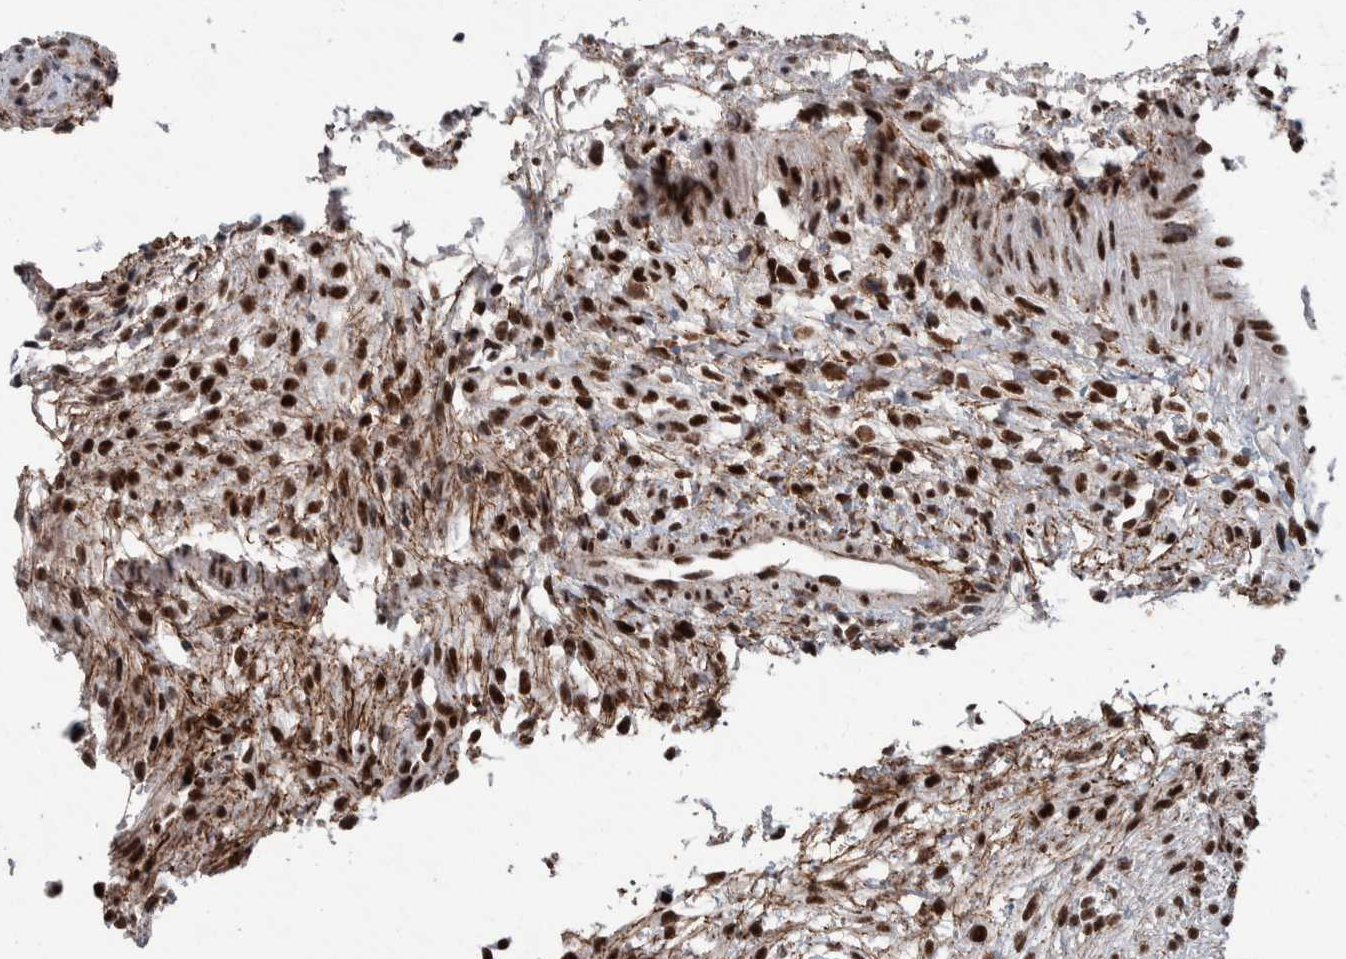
{"staining": {"intensity": "strong", "quantity": ">75%", "location": "nuclear"}, "tissue": "ovary", "cell_type": "Follicle cells", "image_type": "normal", "snomed": [{"axis": "morphology", "description": "Normal tissue, NOS"}, {"axis": "morphology", "description": "Cyst, NOS"}, {"axis": "topography", "description": "Ovary"}], "caption": "Brown immunohistochemical staining in benign human ovary shows strong nuclear positivity in about >75% of follicle cells.", "gene": "TAF10", "patient": {"sex": "female", "age": 18}}